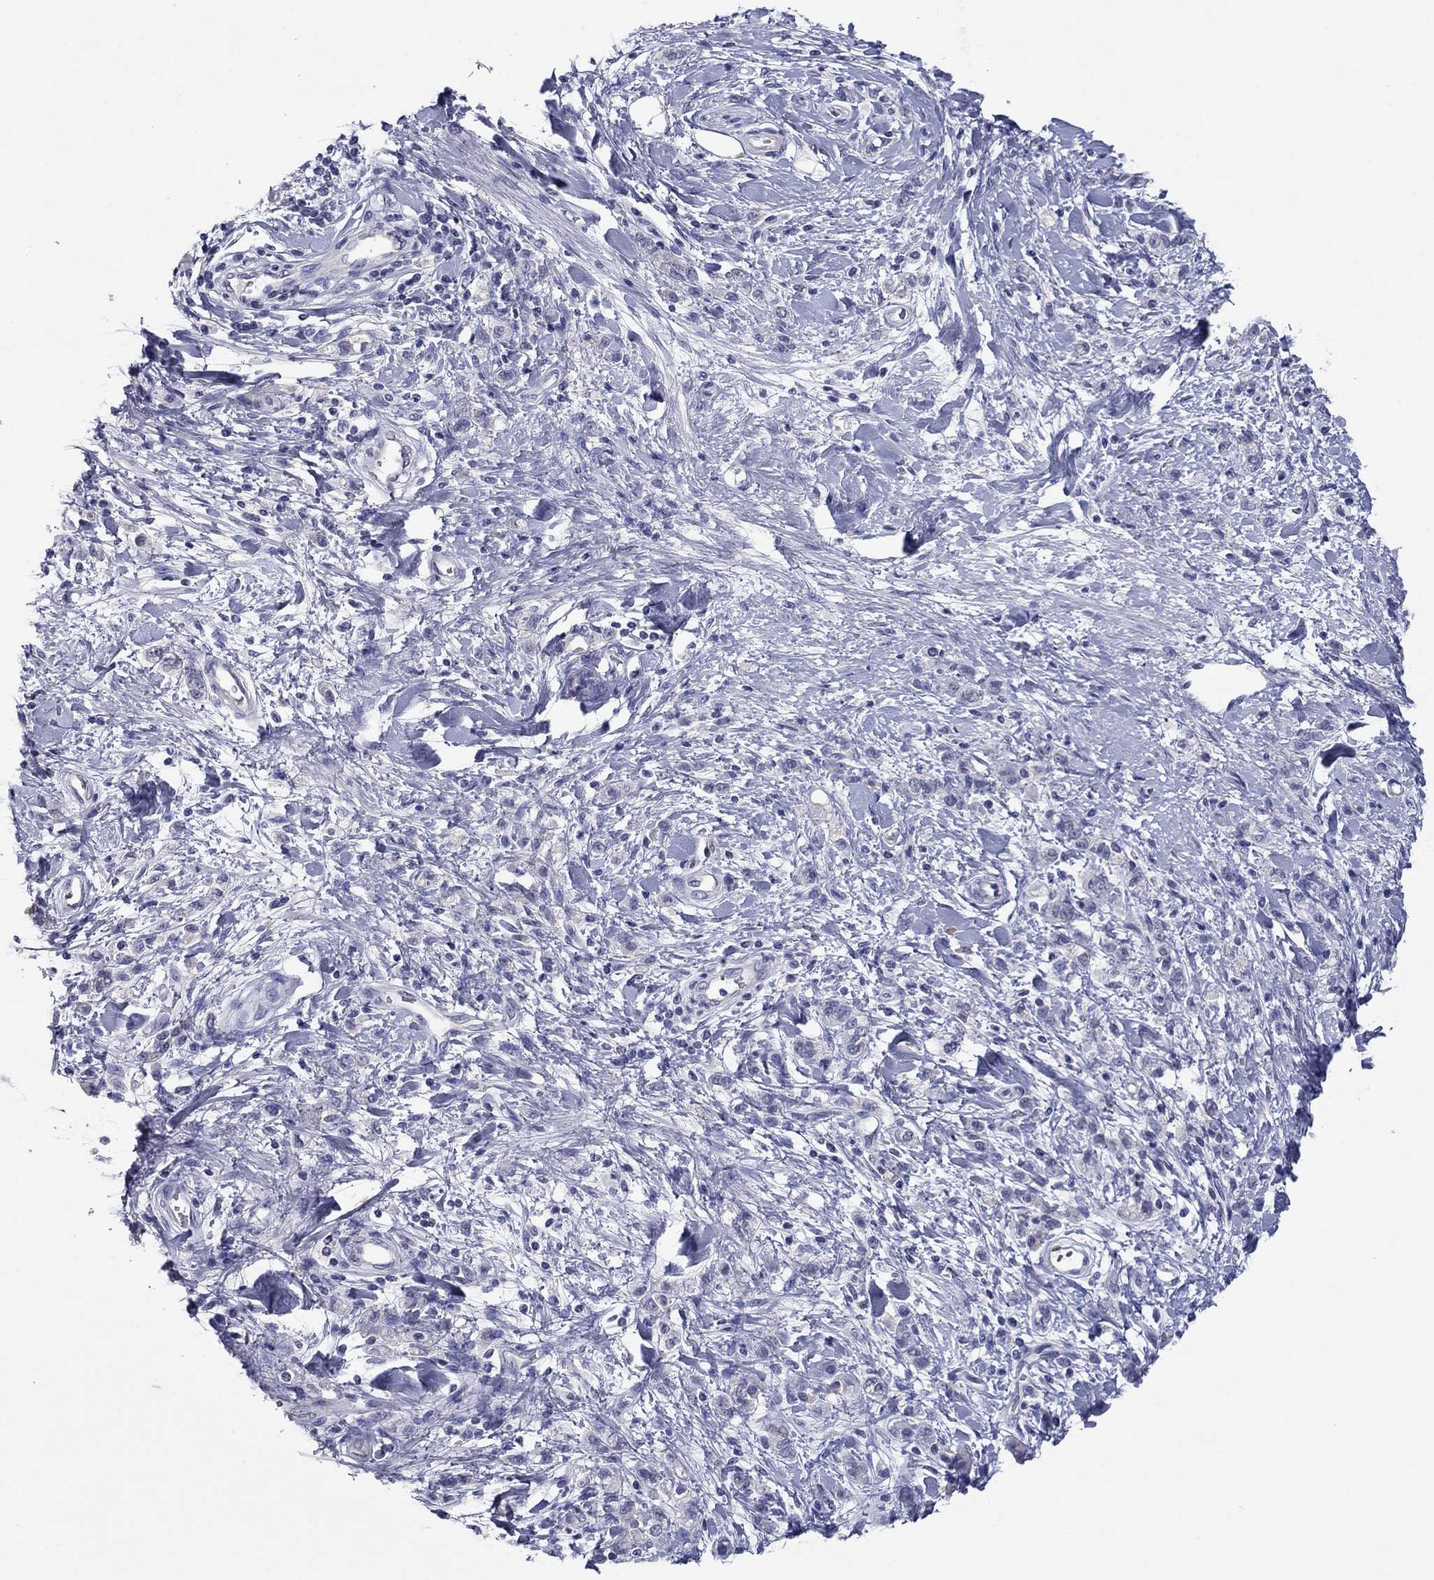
{"staining": {"intensity": "negative", "quantity": "none", "location": "none"}, "tissue": "stomach cancer", "cell_type": "Tumor cells", "image_type": "cancer", "snomed": [{"axis": "morphology", "description": "Adenocarcinoma, NOS"}, {"axis": "topography", "description": "Stomach"}], "caption": "Stomach adenocarcinoma was stained to show a protein in brown. There is no significant staining in tumor cells.", "gene": "HAO1", "patient": {"sex": "male", "age": 77}}